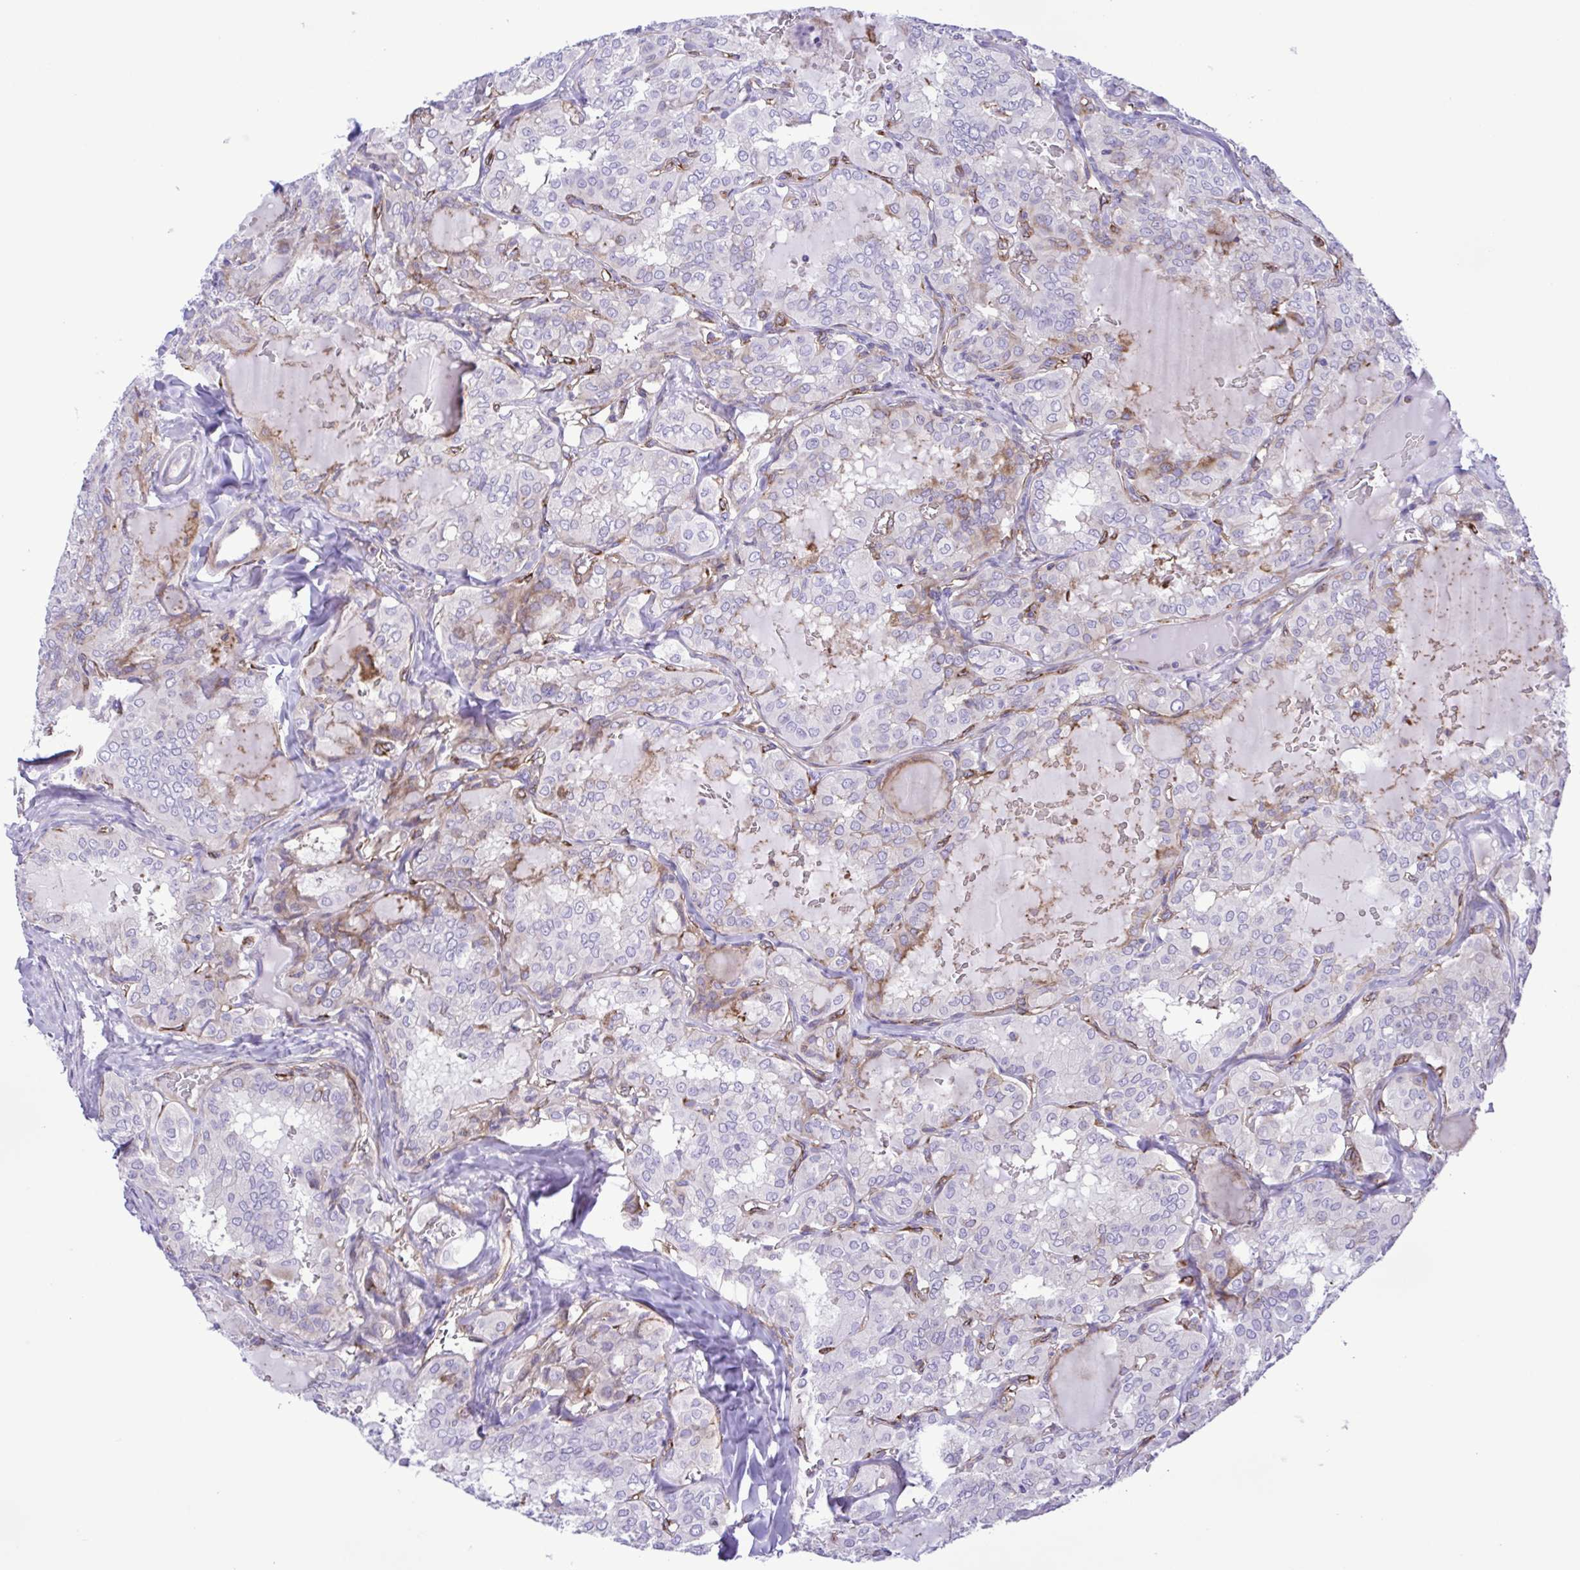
{"staining": {"intensity": "negative", "quantity": "none", "location": "none"}, "tissue": "thyroid cancer", "cell_type": "Tumor cells", "image_type": "cancer", "snomed": [{"axis": "morphology", "description": "Papillary adenocarcinoma, NOS"}, {"axis": "topography", "description": "Thyroid gland"}], "caption": "Protein analysis of thyroid cancer (papillary adenocarcinoma) demonstrates no significant staining in tumor cells.", "gene": "FLT1", "patient": {"sex": "male", "age": 20}}